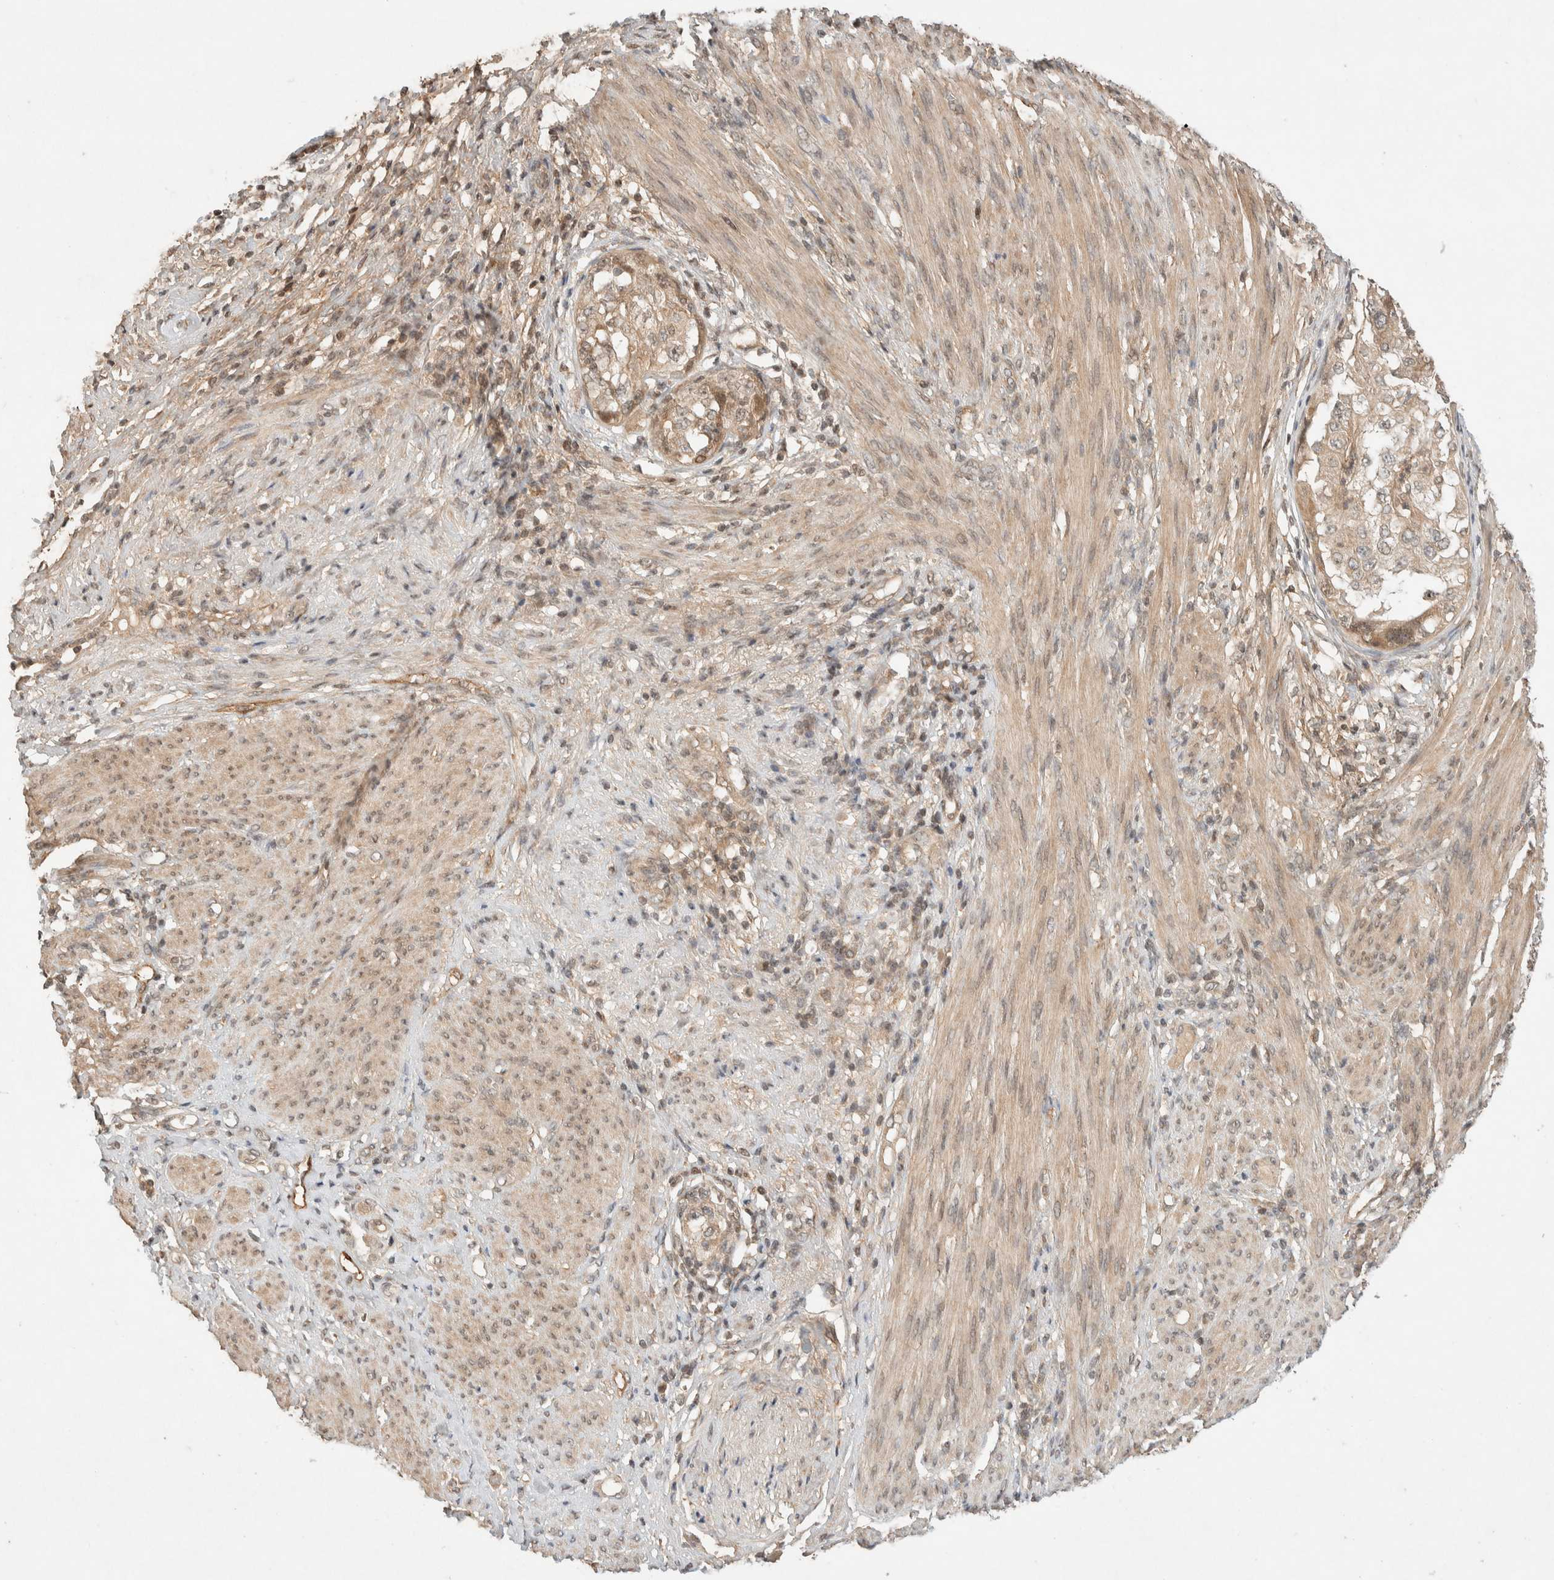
{"staining": {"intensity": "moderate", "quantity": ">75%", "location": "cytoplasmic/membranous,nuclear"}, "tissue": "endometrial cancer", "cell_type": "Tumor cells", "image_type": "cancer", "snomed": [{"axis": "morphology", "description": "Adenocarcinoma, NOS"}, {"axis": "topography", "description": "Endometrium"}], "caption": "Tumor cells exhibit moderate cytoplasmic/membranous and nuclear positivity in approximately >75% of cells in endometrial cancer. (IHC, brightfield microscopy, high magnification).", "gene": "THRA", "patient": {"sex": "female", "age": 85}}